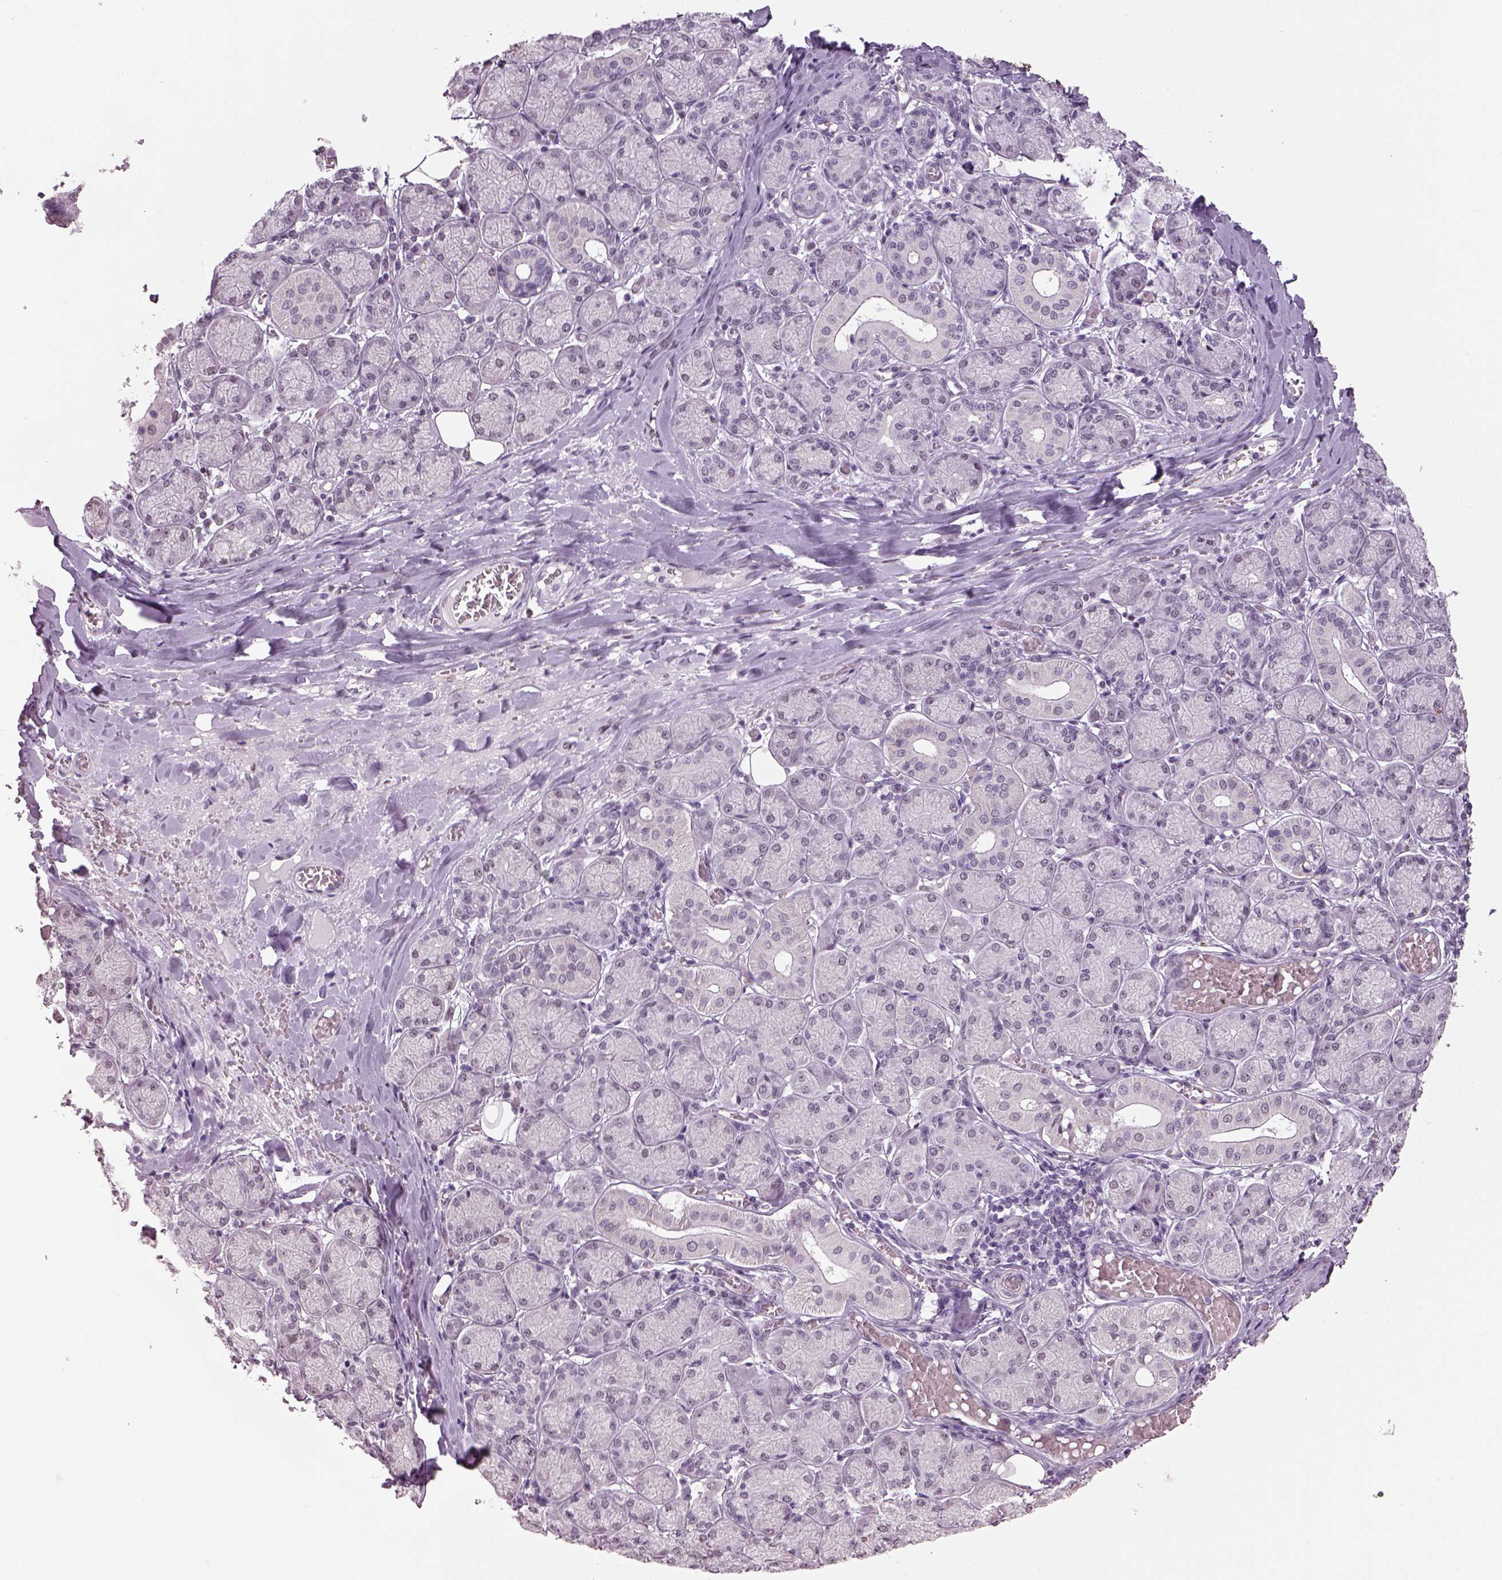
{"staining": {"intensity": "negative", "quantity": "none", "location": "none"}, "tissue": "salivary gland", "cell_type": "Glandular cells", "image_type": "normal", "snomed": [{"axis": "morphology", "description": "Normal tissue, NOS"}, {"axis": "topography", "description": "Salivary gland"}, {"axis": "topography", "description": "Peripheral nerve tissue"}], "caption": "Immunohistochemistry (IHC) of benign salivary gland exhibits no expression in glandular cells. (DAB (3,3'-diaminobenzidine) immunohistochemistry, high magnification).", "gene": "NAT8B", "patient": {"sex": "female", "age": 24}}